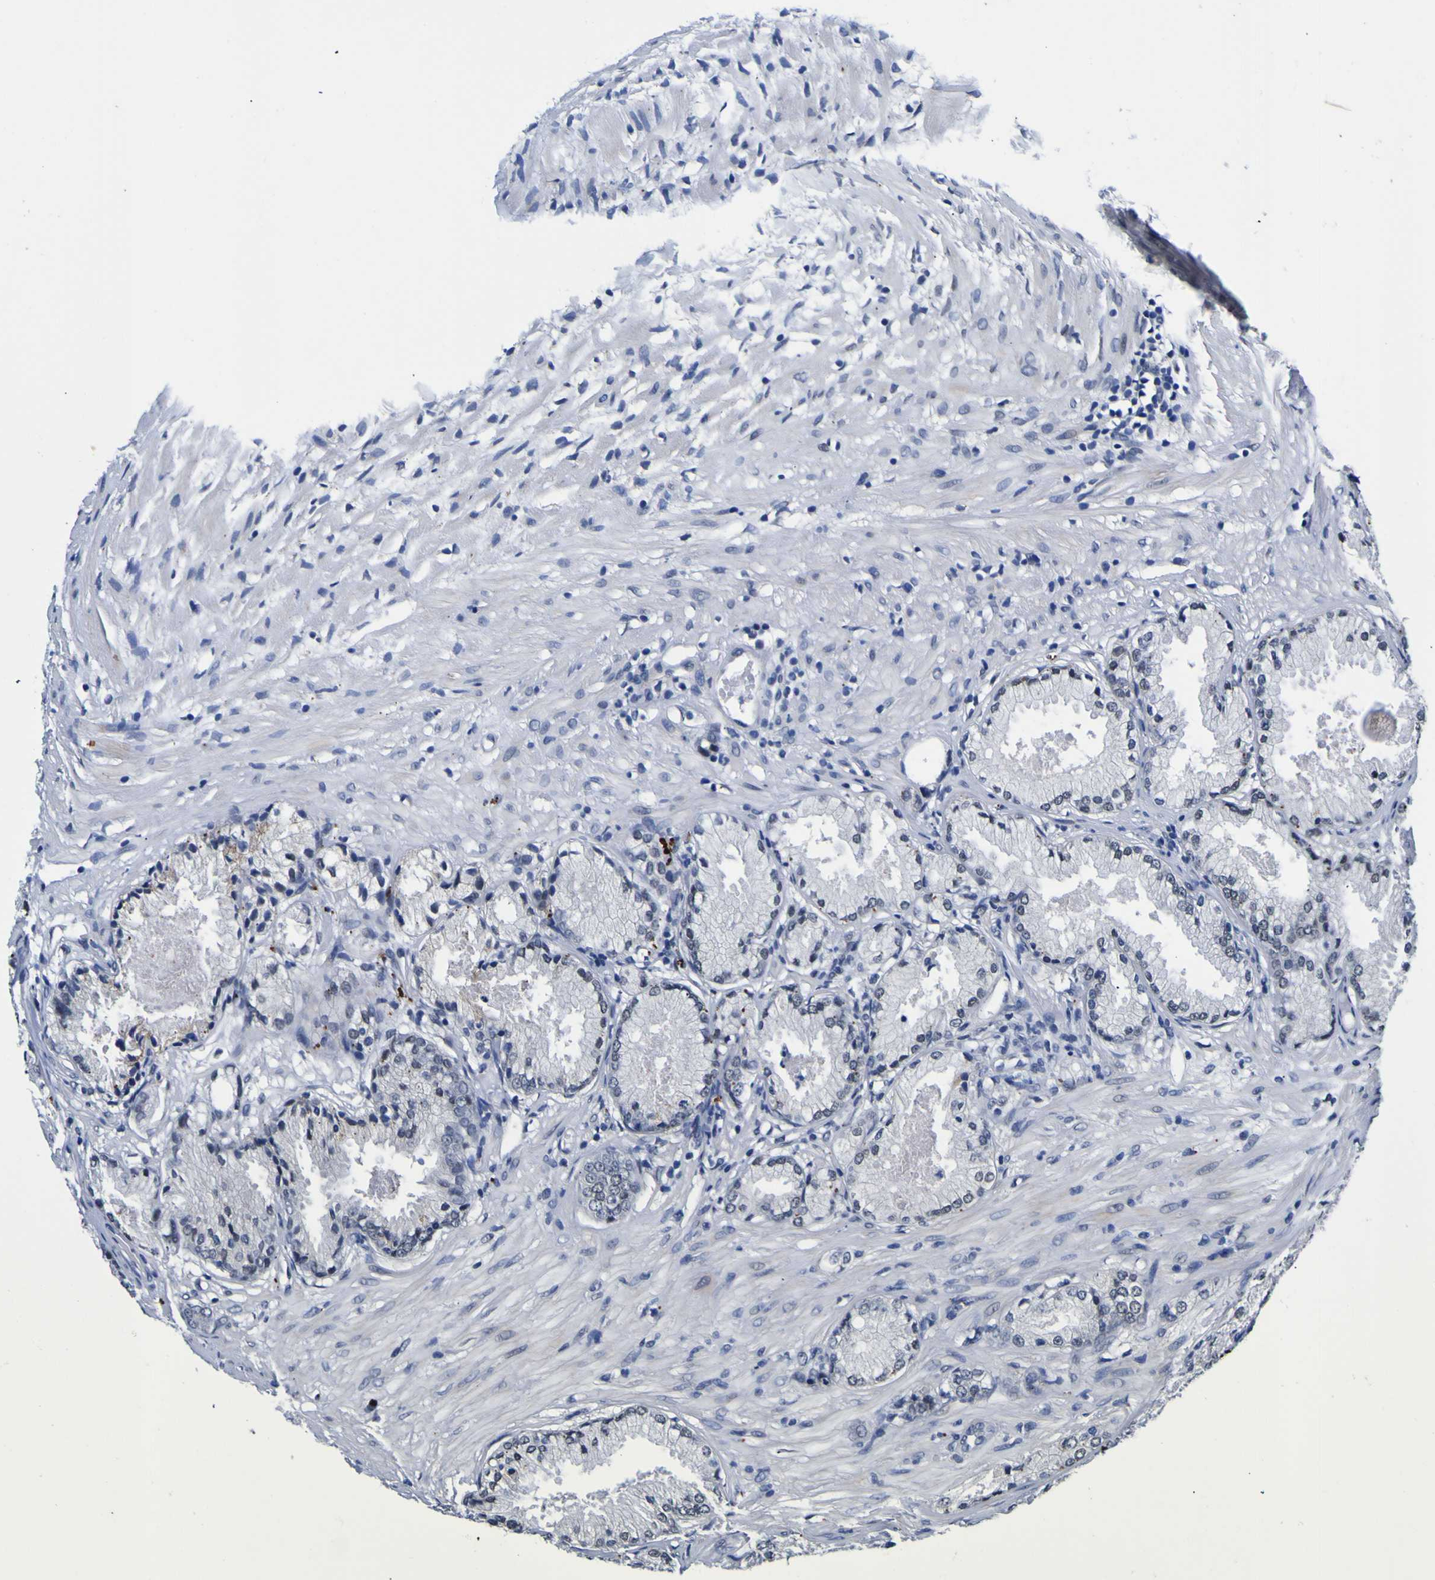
{"staining": {"intensity": "negative", "quantity": "none", "location": "none"}, "tissue": "prostate cancer", "cell_type": "Tumor cells", "image_type": "cancer", "snomed": [{"axis": "morphology", "description": "Adenocarcinoma, Low grade"}, {"axis": "topography", "description": "Prostate"}], "caption": "IHC of human prostate cancer (low-grade adenocarcinoma) reveals no staining in tumor cells.", "gene": "IGFLR1", "patient": {"sex": "male", "age": 72}}